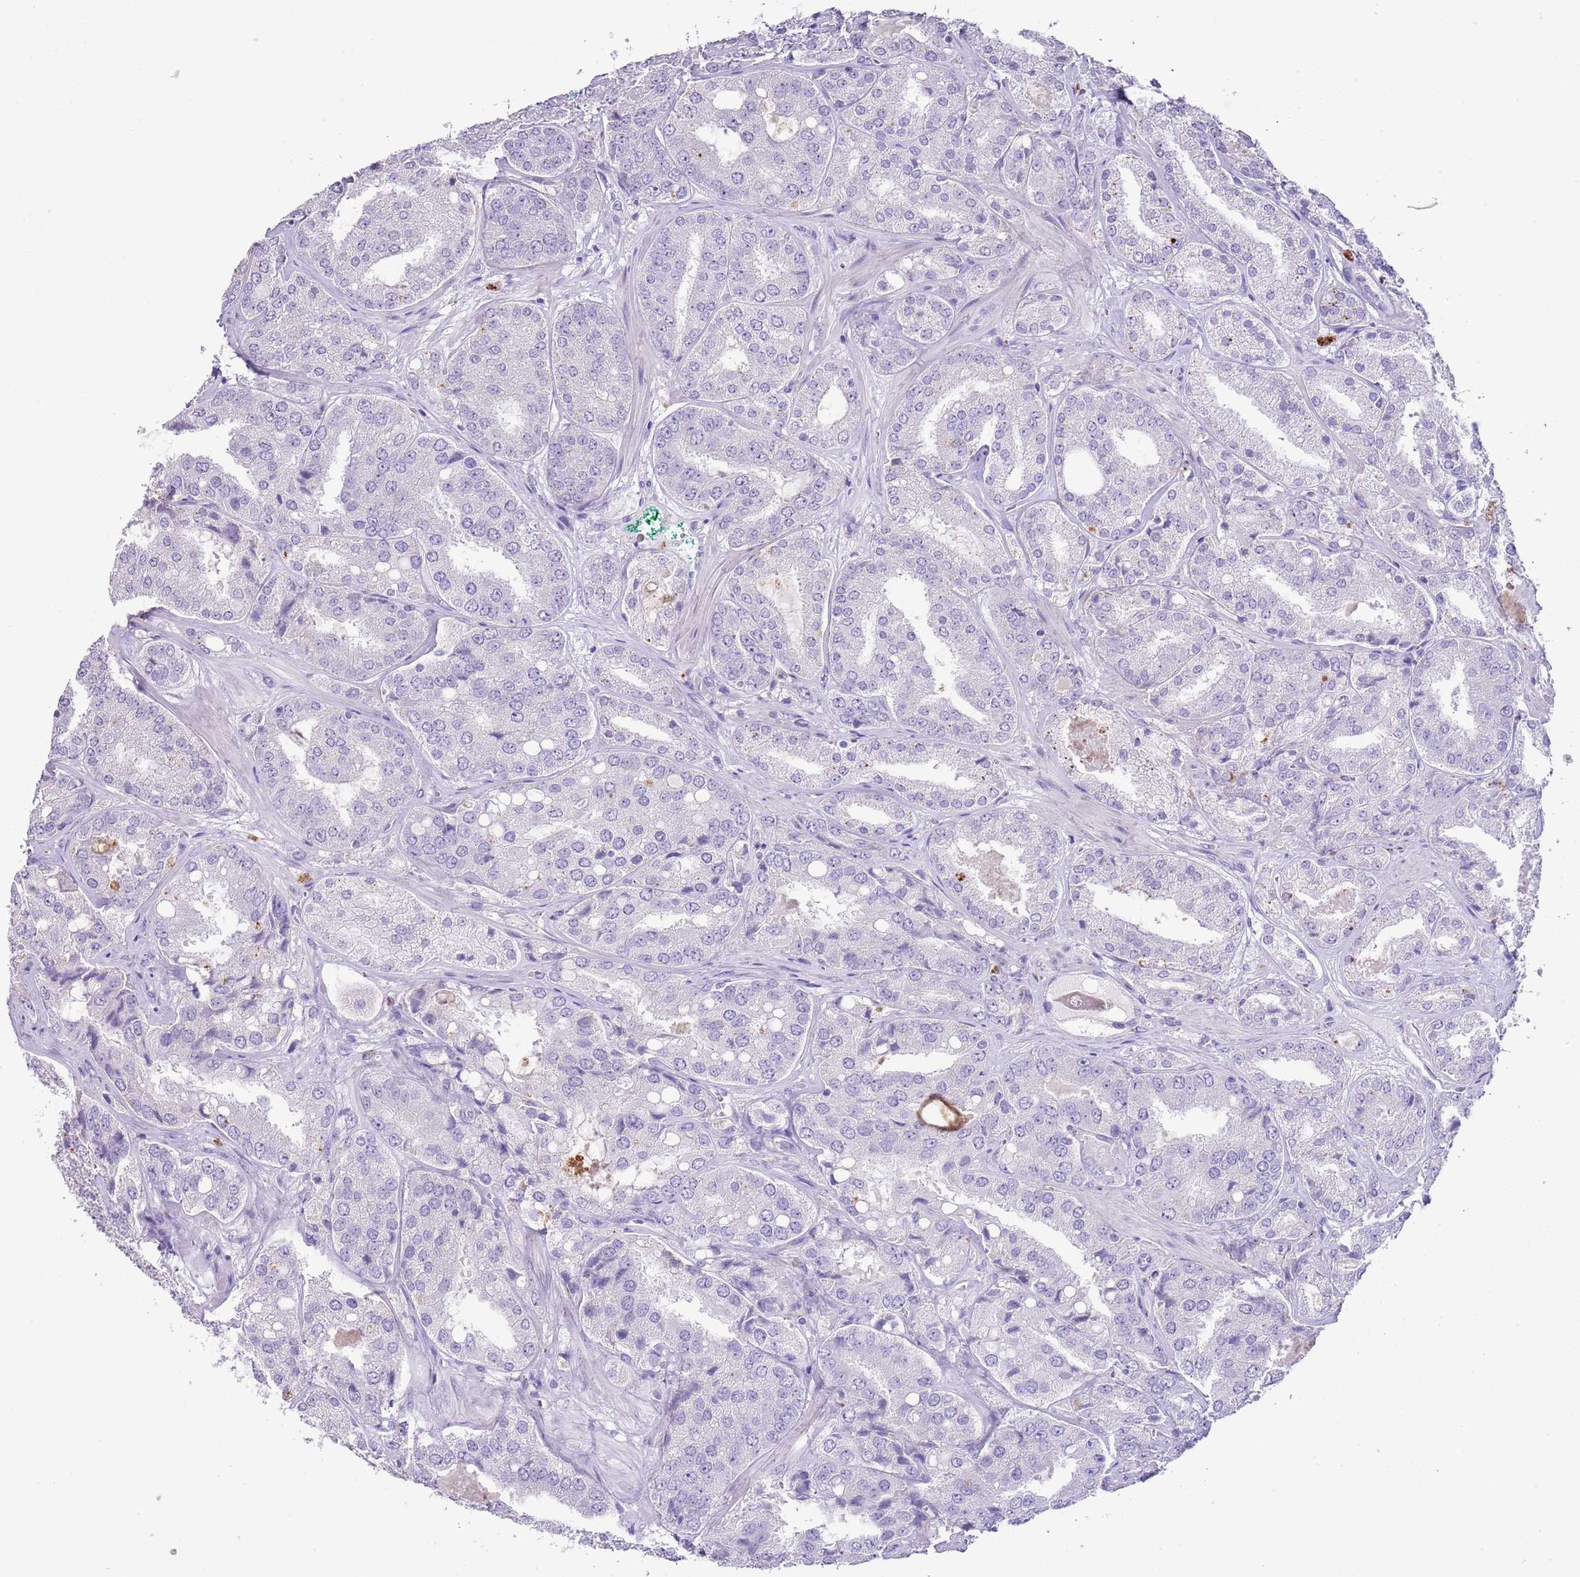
{"staining": {"intensity": "negative", "quantity": "none", "location": "none"}, "tissue": "prostate cancer", "cell_type": "Tumor cells", "image_type": "cancer", "snomed": [{"axis": "morphology", "description": "Adenocarcinoma, High grade"}, {"axis": "topography", "description": "Prostate"}], "caption": "Immunohistochemistry (IHC) of human prostate cancer (adenocarcinoma (high-grade)) exhibits no expression in tumor cells. (Immunohistochemistry, brightfield microscopy, high magnification).", "gene": "OR2Z1", "patient": {"sex": "male", "age": 63}}